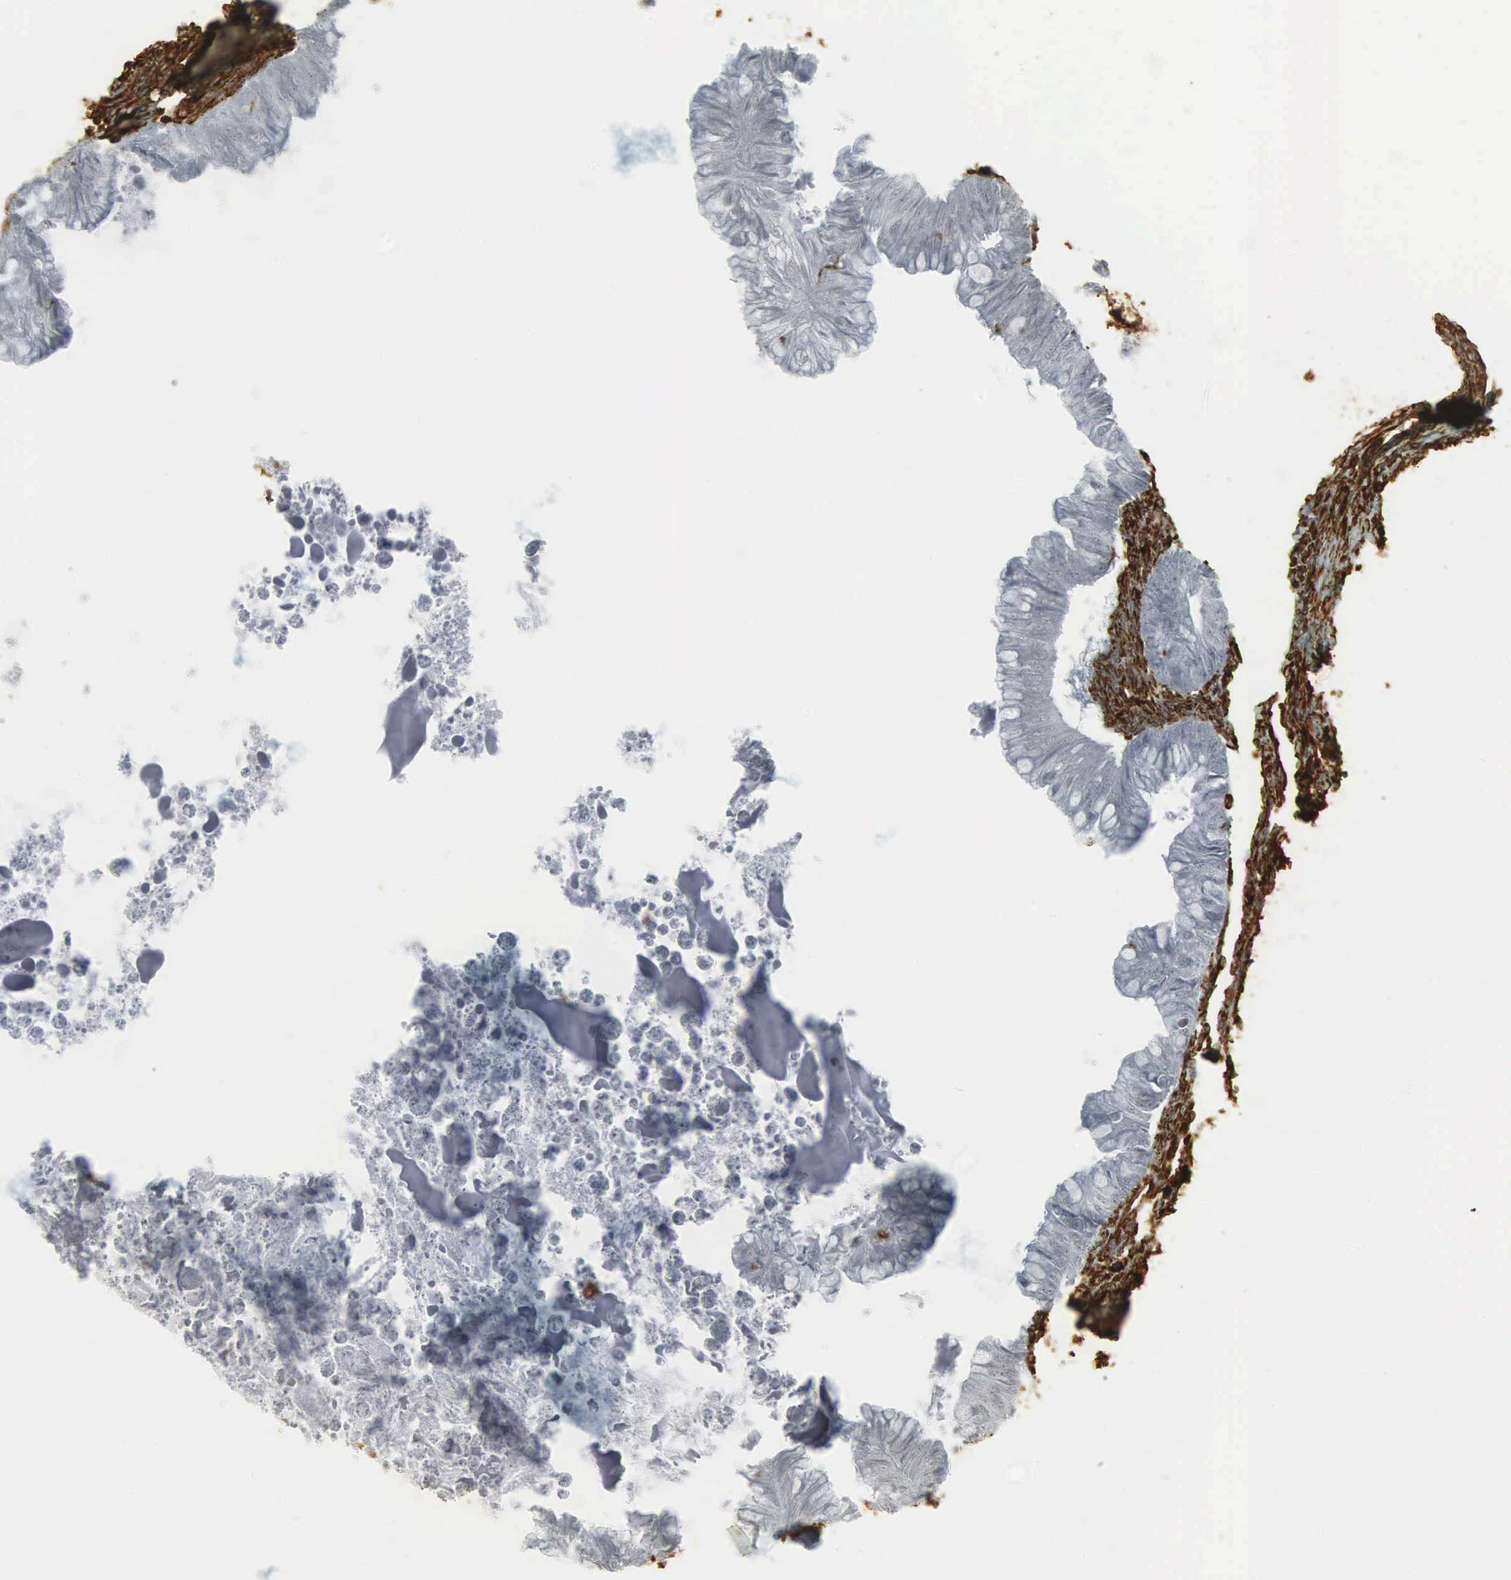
{"staining": {"intensity": "negative", "quantity": "none", "location": "none"}, "tissue": "ovarian cancer", "cell_type": "Tumor cells", "image_type": "cancer", "snomed": [{"axis": "morphology", "description": "Cystadenocarcinoma, mucinous, NOS"}, {"axis": "topography", "description": "Ovary"}], "caption": "This is an immunohistochemistry micrograph of human ovarian cancer (mucinous cystadenocarcinoma). There is no positivity in tumor cells.", "gene": "VIM", "patient": {"sex": "female", "age": 57}}